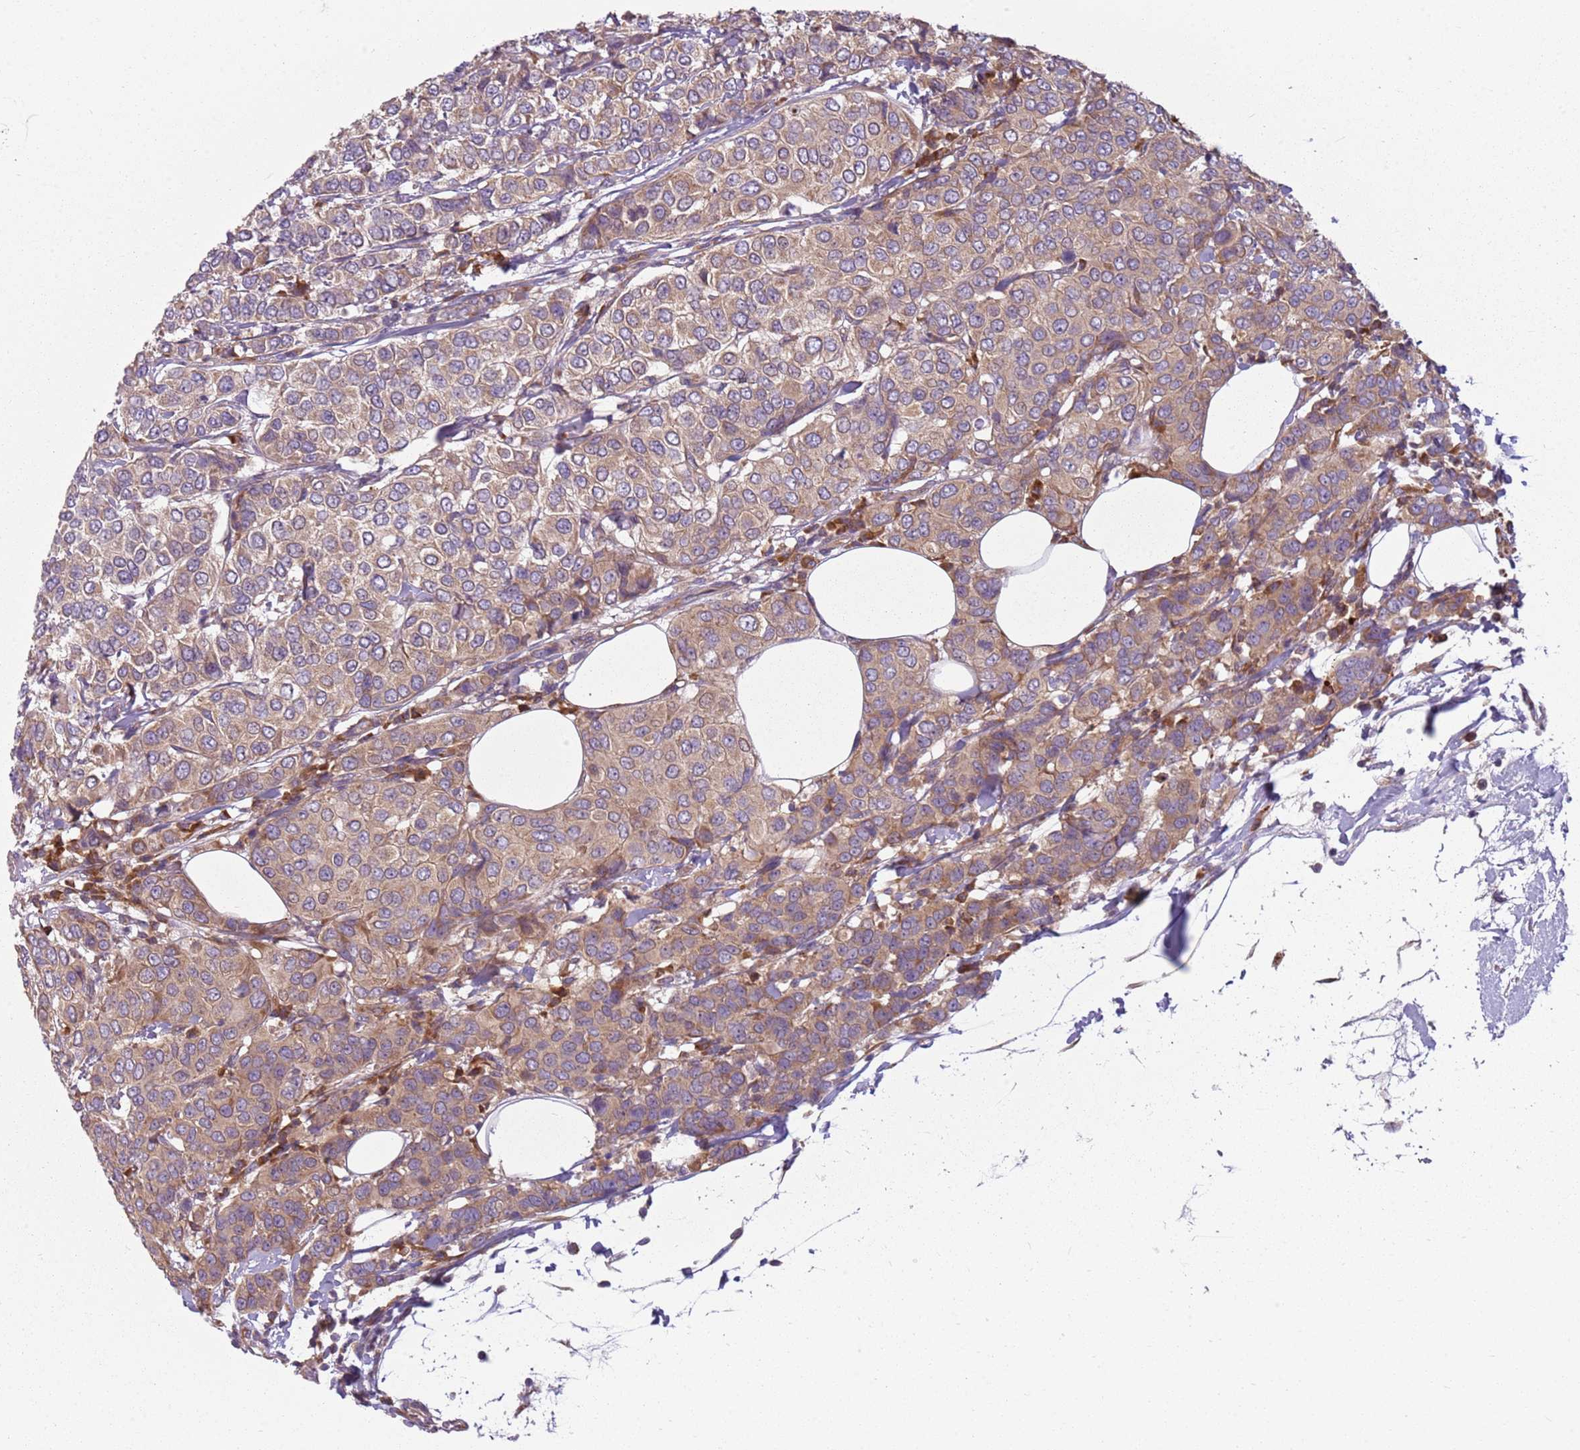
{"staining": {"intensity": "weak", "quantity": "25%-75%", "location": "cytoplasmic/membranous"}, "tissue": "breast cancer", "cell_type": "Tumor cells", "image_type": "cancer", "snomed": [{"axis": "morphology", "description": "Duct carcinoma"}, {"axis": "topography", "description": "Breast"}], "caption": "Human breast invasive ductal carcinoma stained with a brown dye reveals weak cytoplasmic/membranous positive expression in about 25%-75% of tumor cells.", "gene": "RPS28", "patient": {"sex": "female", "age": 55}}